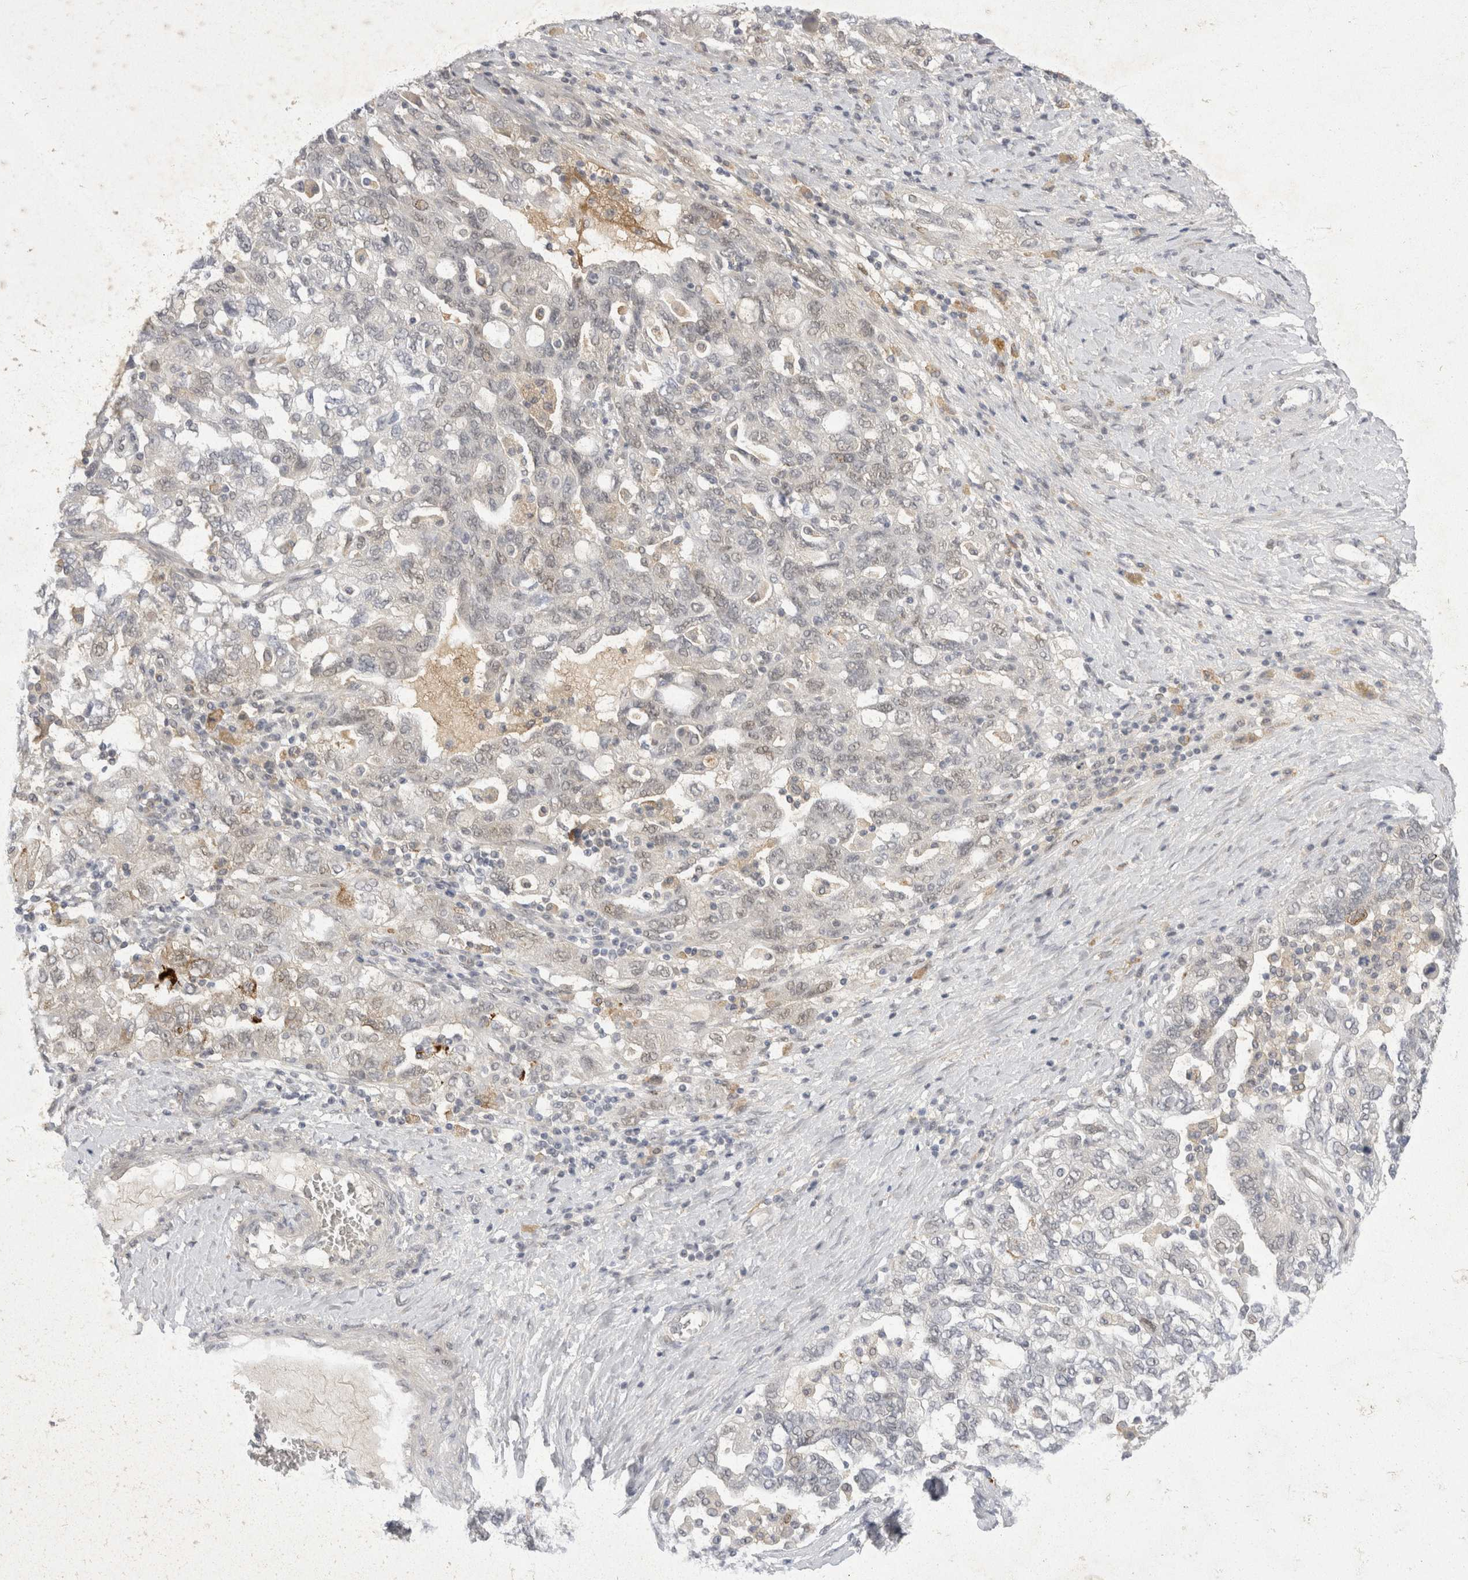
{"staining": {"intensity": "negative", "quantity": "none", "location": "none"}, "tissue": "ovarian cancer", "cell_type": "Tumor cells", "image_type": "cancer", "snomed": [{"axis": "morphology", "description": "Carcinoma, NOS"}, {"axis": "morphology", "description": "Cystadenocarcinoma, serous, NOS"}, {"axis": "topography", "description": "Ovary"}], "caption": "A high-resolution photomicrograph shows IHC staining of ovarian serous cystadenocarcinoma, which exhibits no significant expression in tumor cells.", "gene": "TOM1L2", "patient": {"sex": "female", "age": 69}}